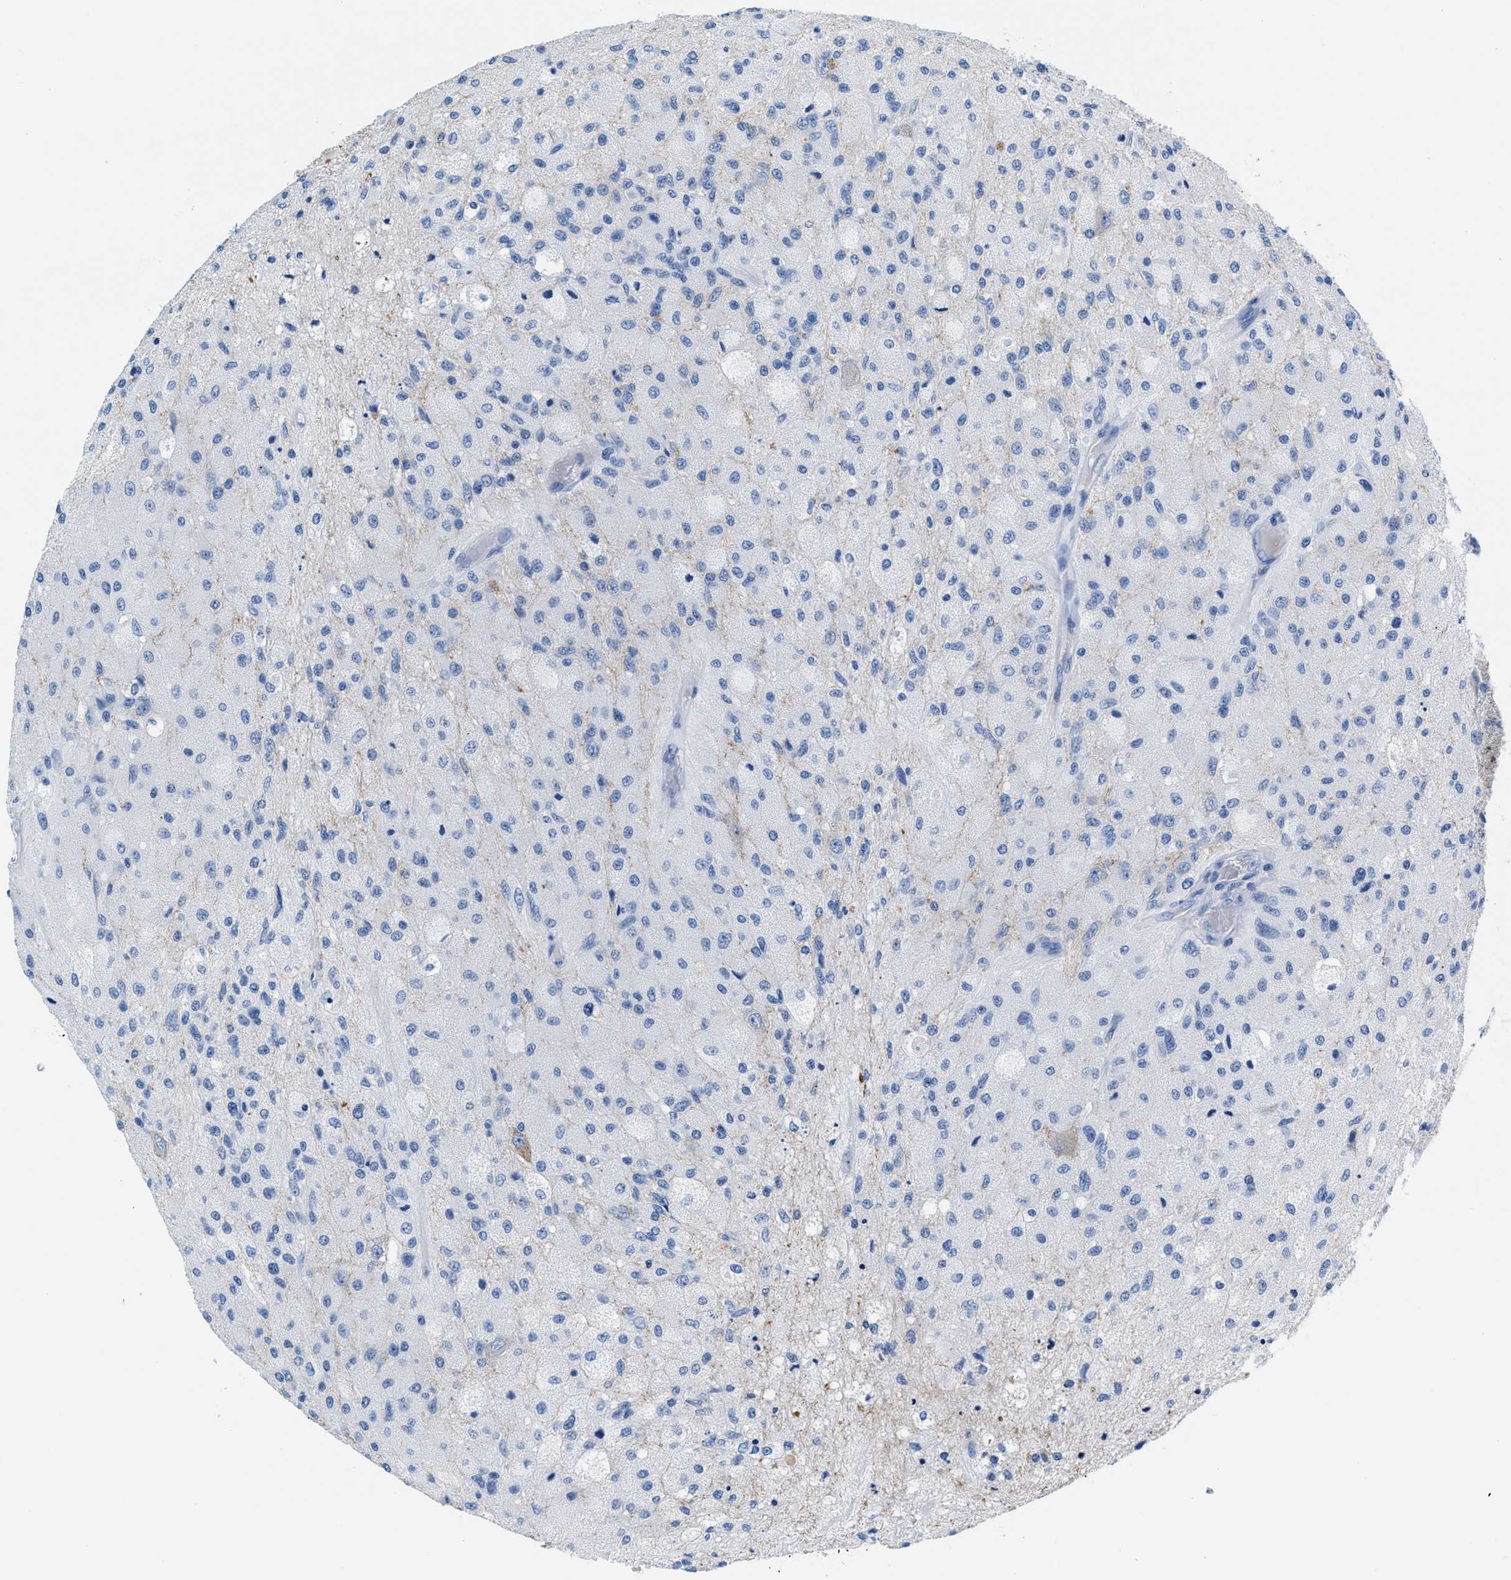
{"staining": {"intensity": "negative", "quantity": "none", "location": "none"}, "tissue": "glioma", "cell_type": "Tumor cells", "image_type": "cancer", "snomed": [{"axis": "morphology", "description": "Normal tissue, NOS"}, {"axis": "morphology", "description": "Glioma, malignant, High grade"}, {"axis": "topography", "description": "Cerebral cortex"}], "caption": "Human malignant high-grade glioma stained for a protein using IHC displays no expression in tumor cells.", "gene": "SLFN13", "patient": {"sex": "male", "age": 77}}